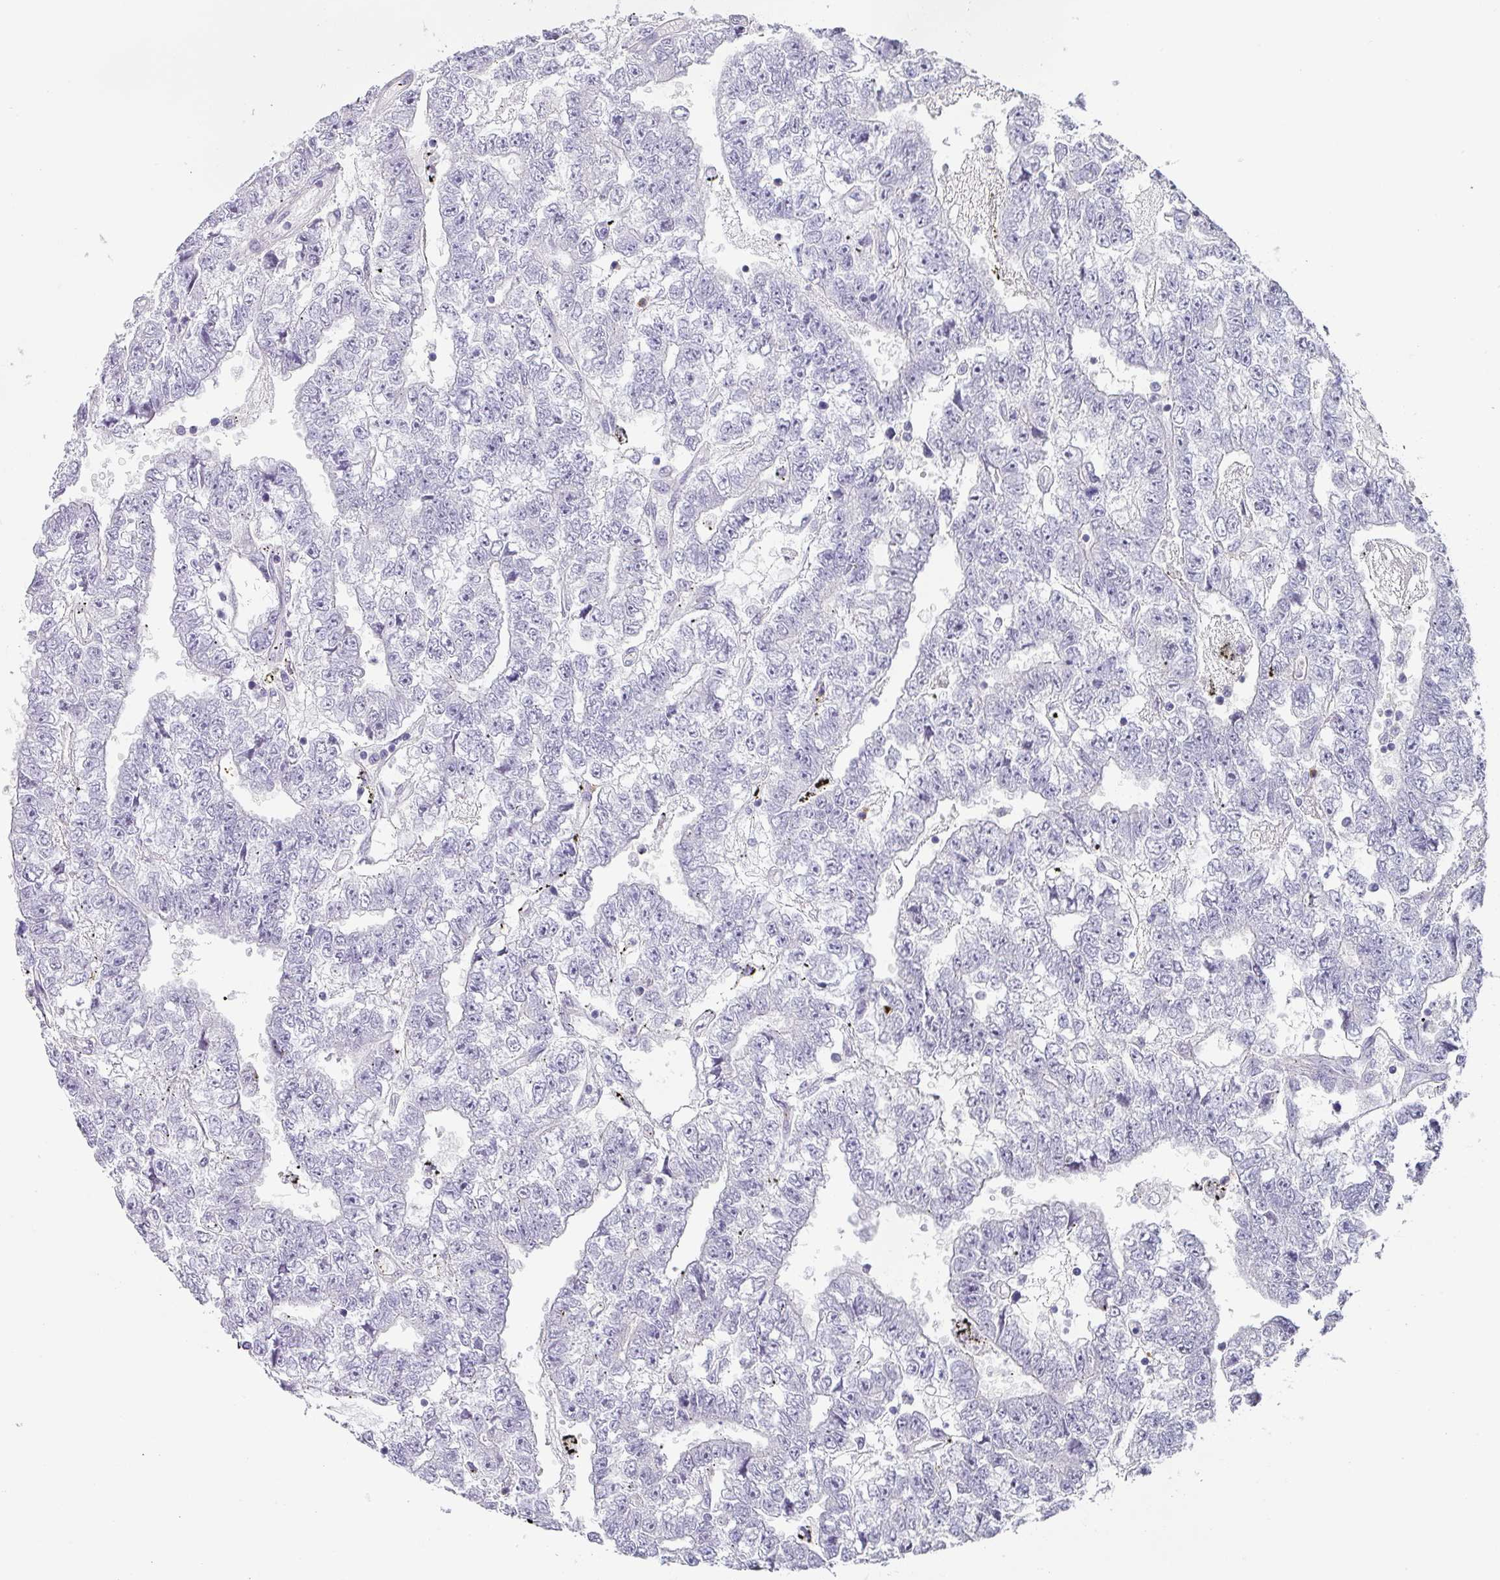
{"staining": {"intensity": "negative", "quantity": "none", "location": "none"}, "tissue": "testis cancer", "cell_type": "Tumor cells", "image_type": "cancer", "snomed": [{"axis": "morphology", "description": "Carcinoma, Embryonal, NOS"}, {"axis": "topography", "description": "Testis"}], "caption": "Immunohistochemistry of human testis embryonal carcinoma displays no positivity in tumor cells. (DAB immunohistochemistry, high magnification).", "gene": "BTLA", "patient": {"sex": "male", "age": 25}}